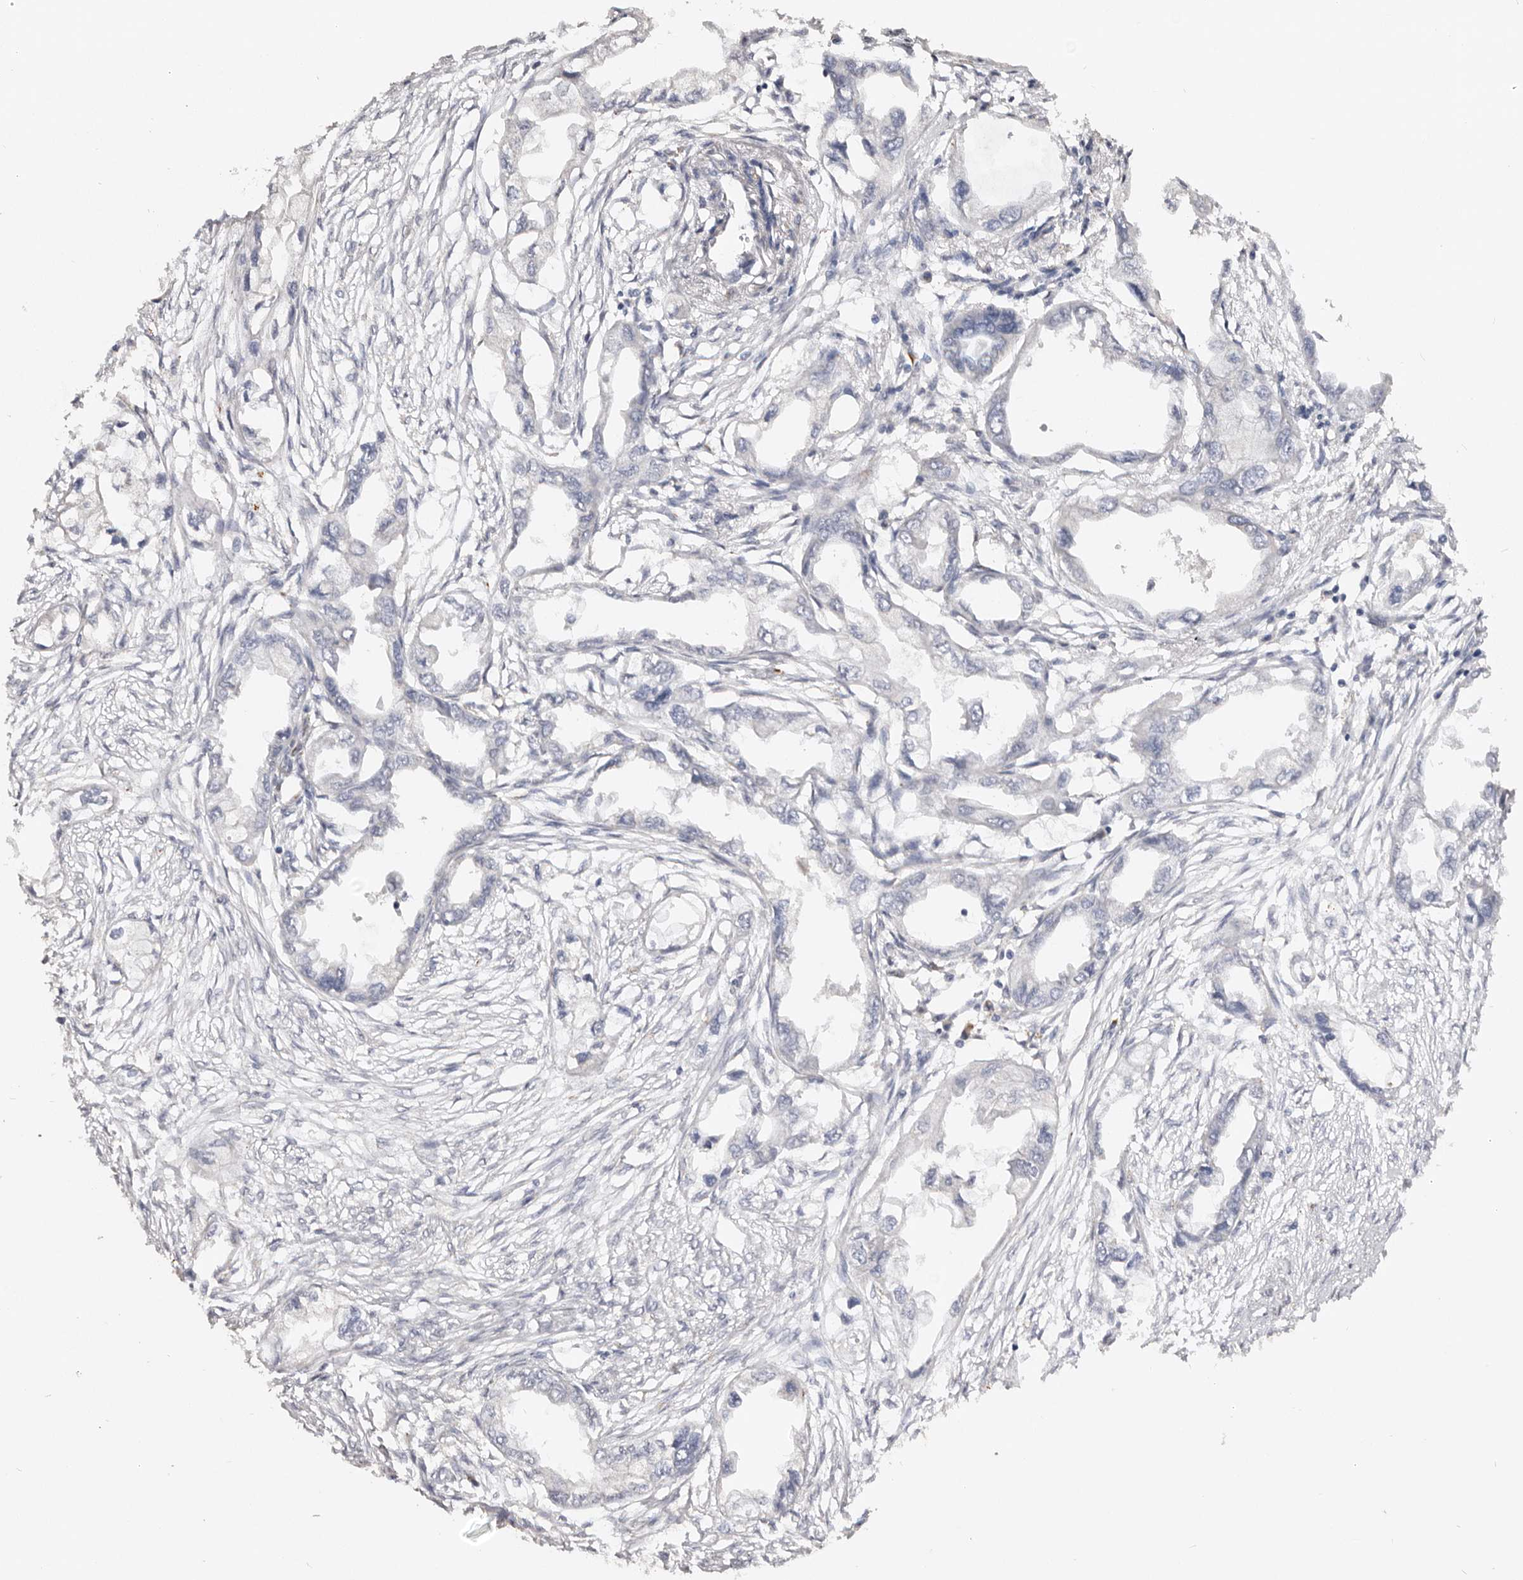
{"staining": {"intensity": "negative", "quantity": "none", "location": "none"}, "tissue": "endometrial cancer", "cell_type": "Tumor cells", "image_type": "cancer", "snomed": [{"axis": "morphology", "description": "Adenocarcinoma, NOS"}, {"axis": "morphology", "description": "Adenocarcinoma, metastatic, NOS"}, {"axis": "topography", "description": "Adipose tissue"}, {"axis": "topography", "description": "Endometrium"}], "caption": "Histopathology image shows no protein positivity in tumor cells of endometrial adenocarcinoma tissue.", "gene": "LGALS7B", "patient": {"sex": "female", "age": 67}}